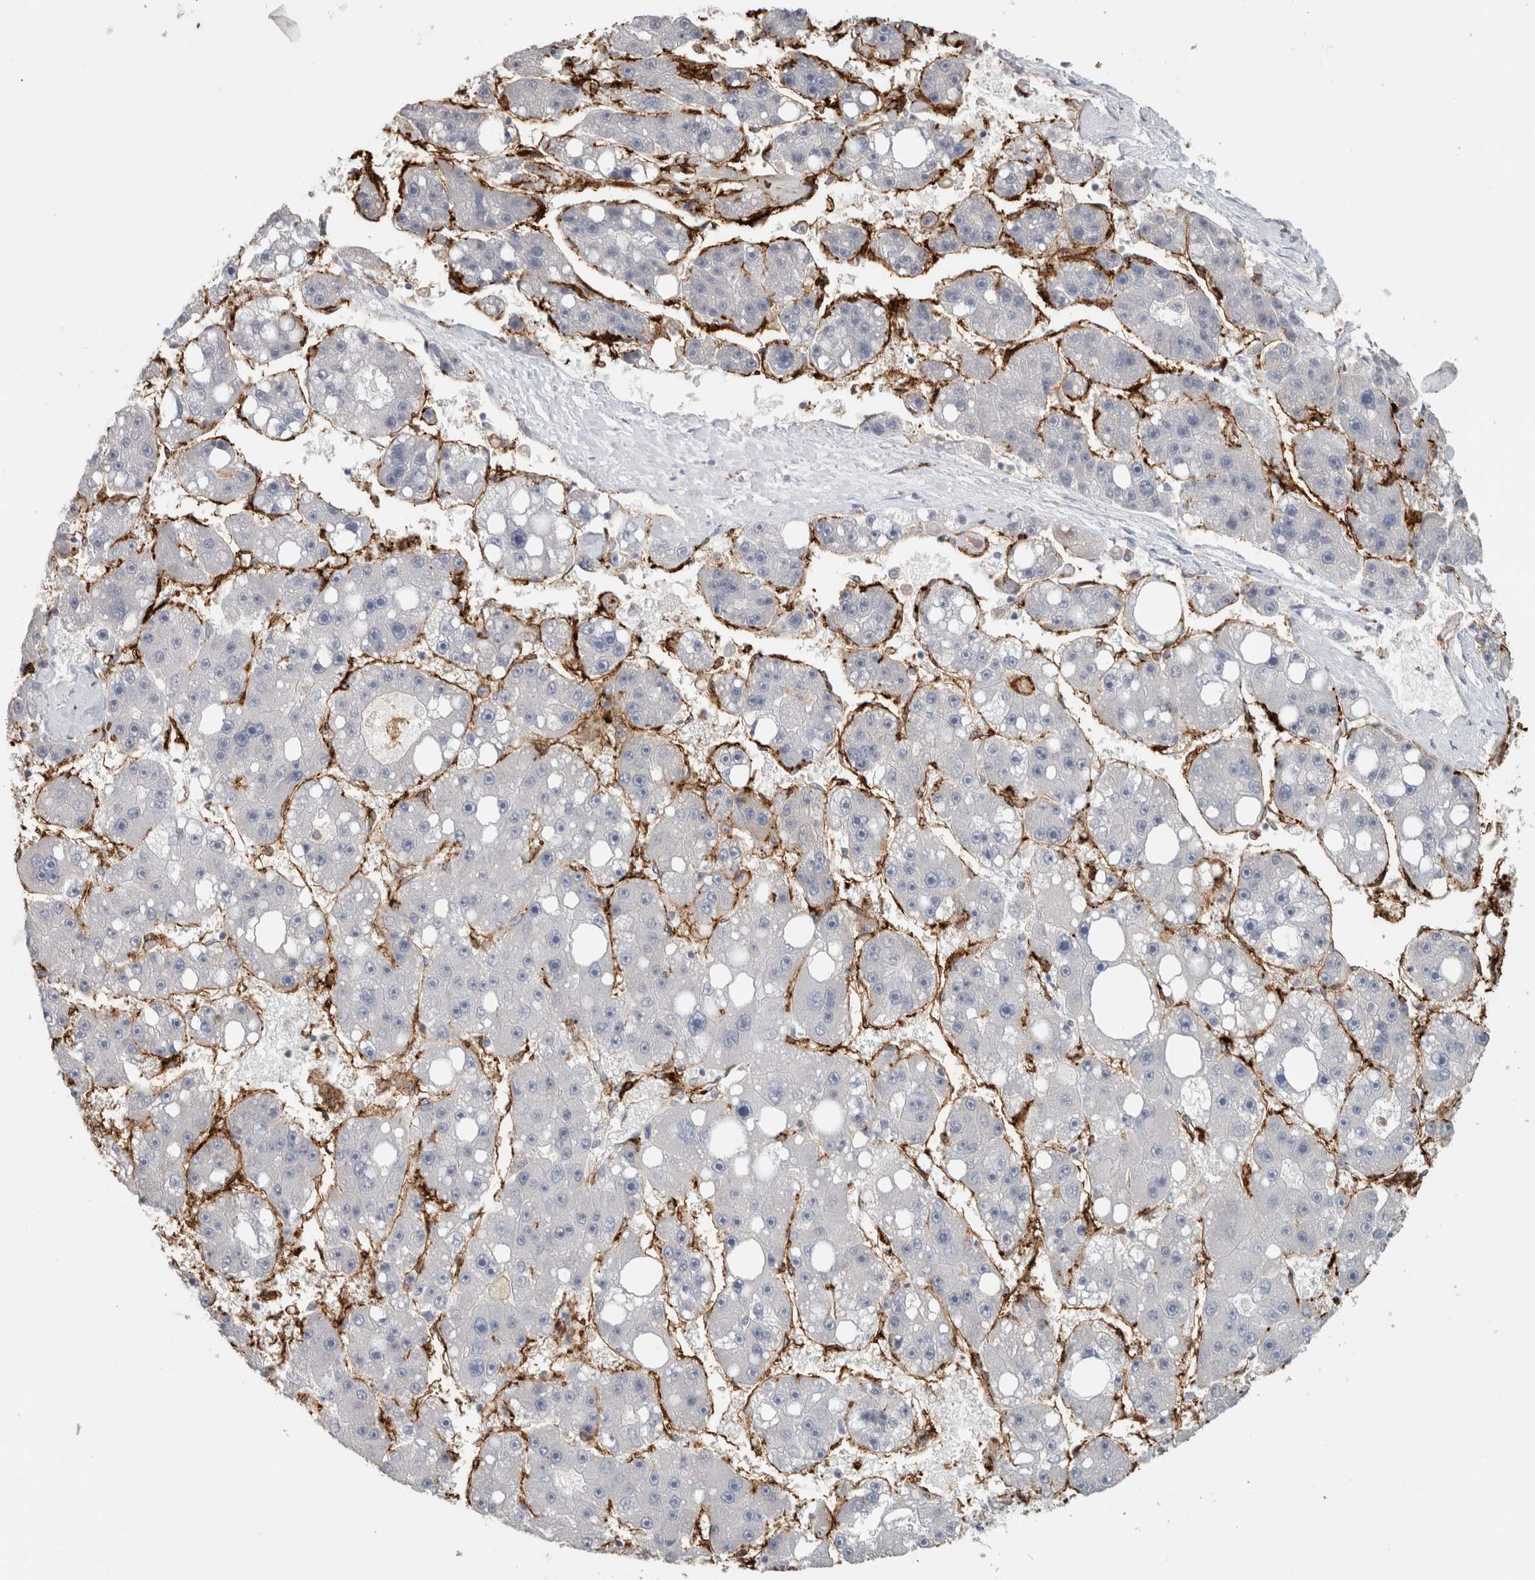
{"staining": {"intensity": "negative", "quantity": "none", "location": "none"}, "tissue": "liver cancer", "cell_type": "Tumor cells", "image_type": "cancer", "snomed": [{"axis": "morphology", "description": "Carcinoma, Hepatocellular, NOS"}, {"axis": "topography", "description": "Liver"}], "caption": "An image of human liver cancer (hepatocellular carcinoma) is negative for staining in tumor cells.", "gene": "CD36", "patient": {"sex": "female", "age": 61}}